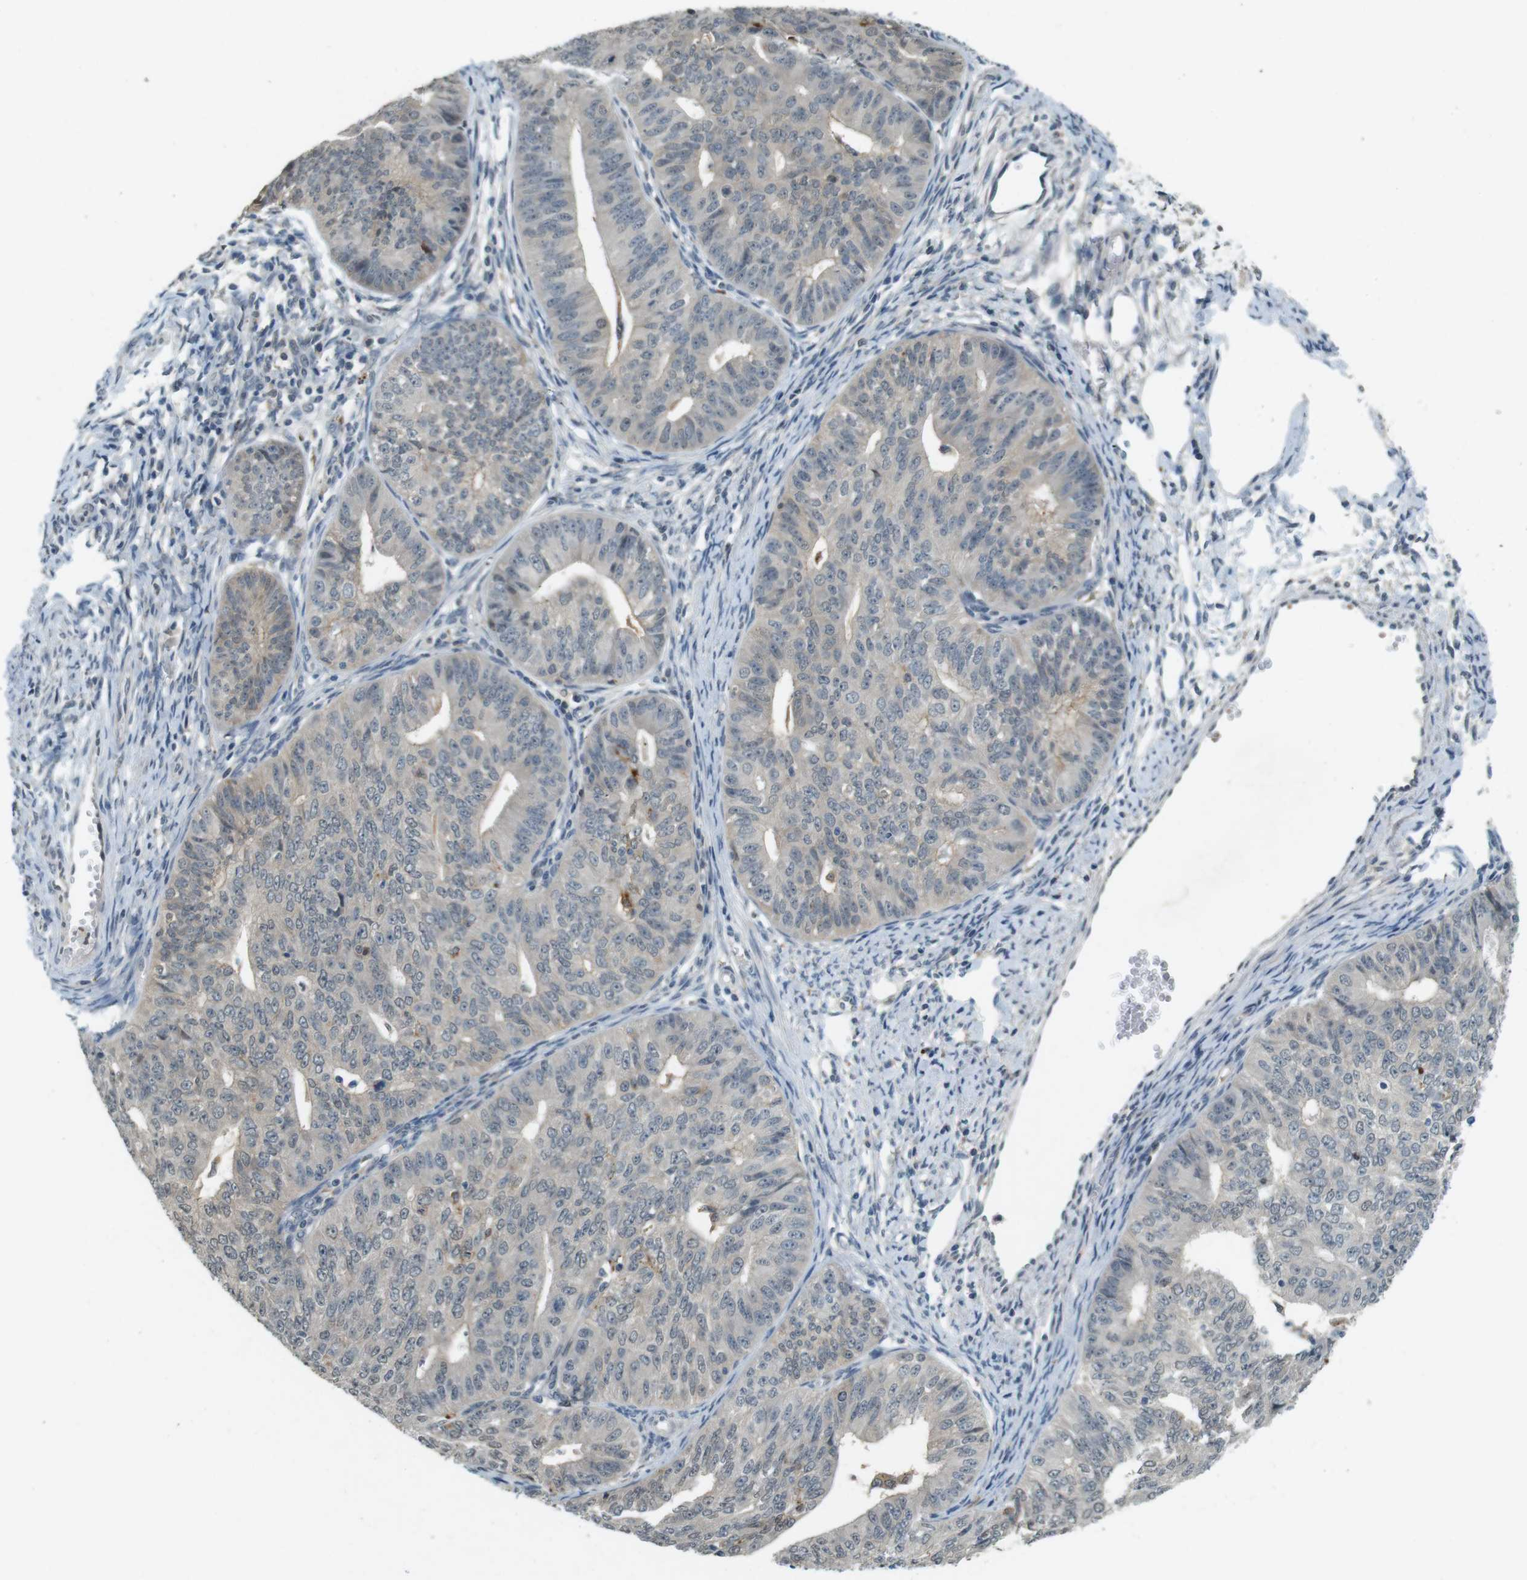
{"staining": {"intensity": "negative", "quantity": "none", "location": "none"}, "tissue": "endometrial cancer", "cell_type": "Tumor cells", "image_type": "cancer", "snomed": [{"axis": "morphology", "description": "Adenocarcinoma, NOS"}, {"axis": "topography", "description": "Endometrium"}], "caption": "Protein analysis of endometrial cancer (adenocarcinoma) shows no significant expression in tumor cells. Brightfield microscopy of immunohistochemistry (IHC) stained with DAB (brown) and hematoxylin (blue), captured at high magnification.", "gene": "CDK14", "patient": {"sex": "female", "age": 32}}